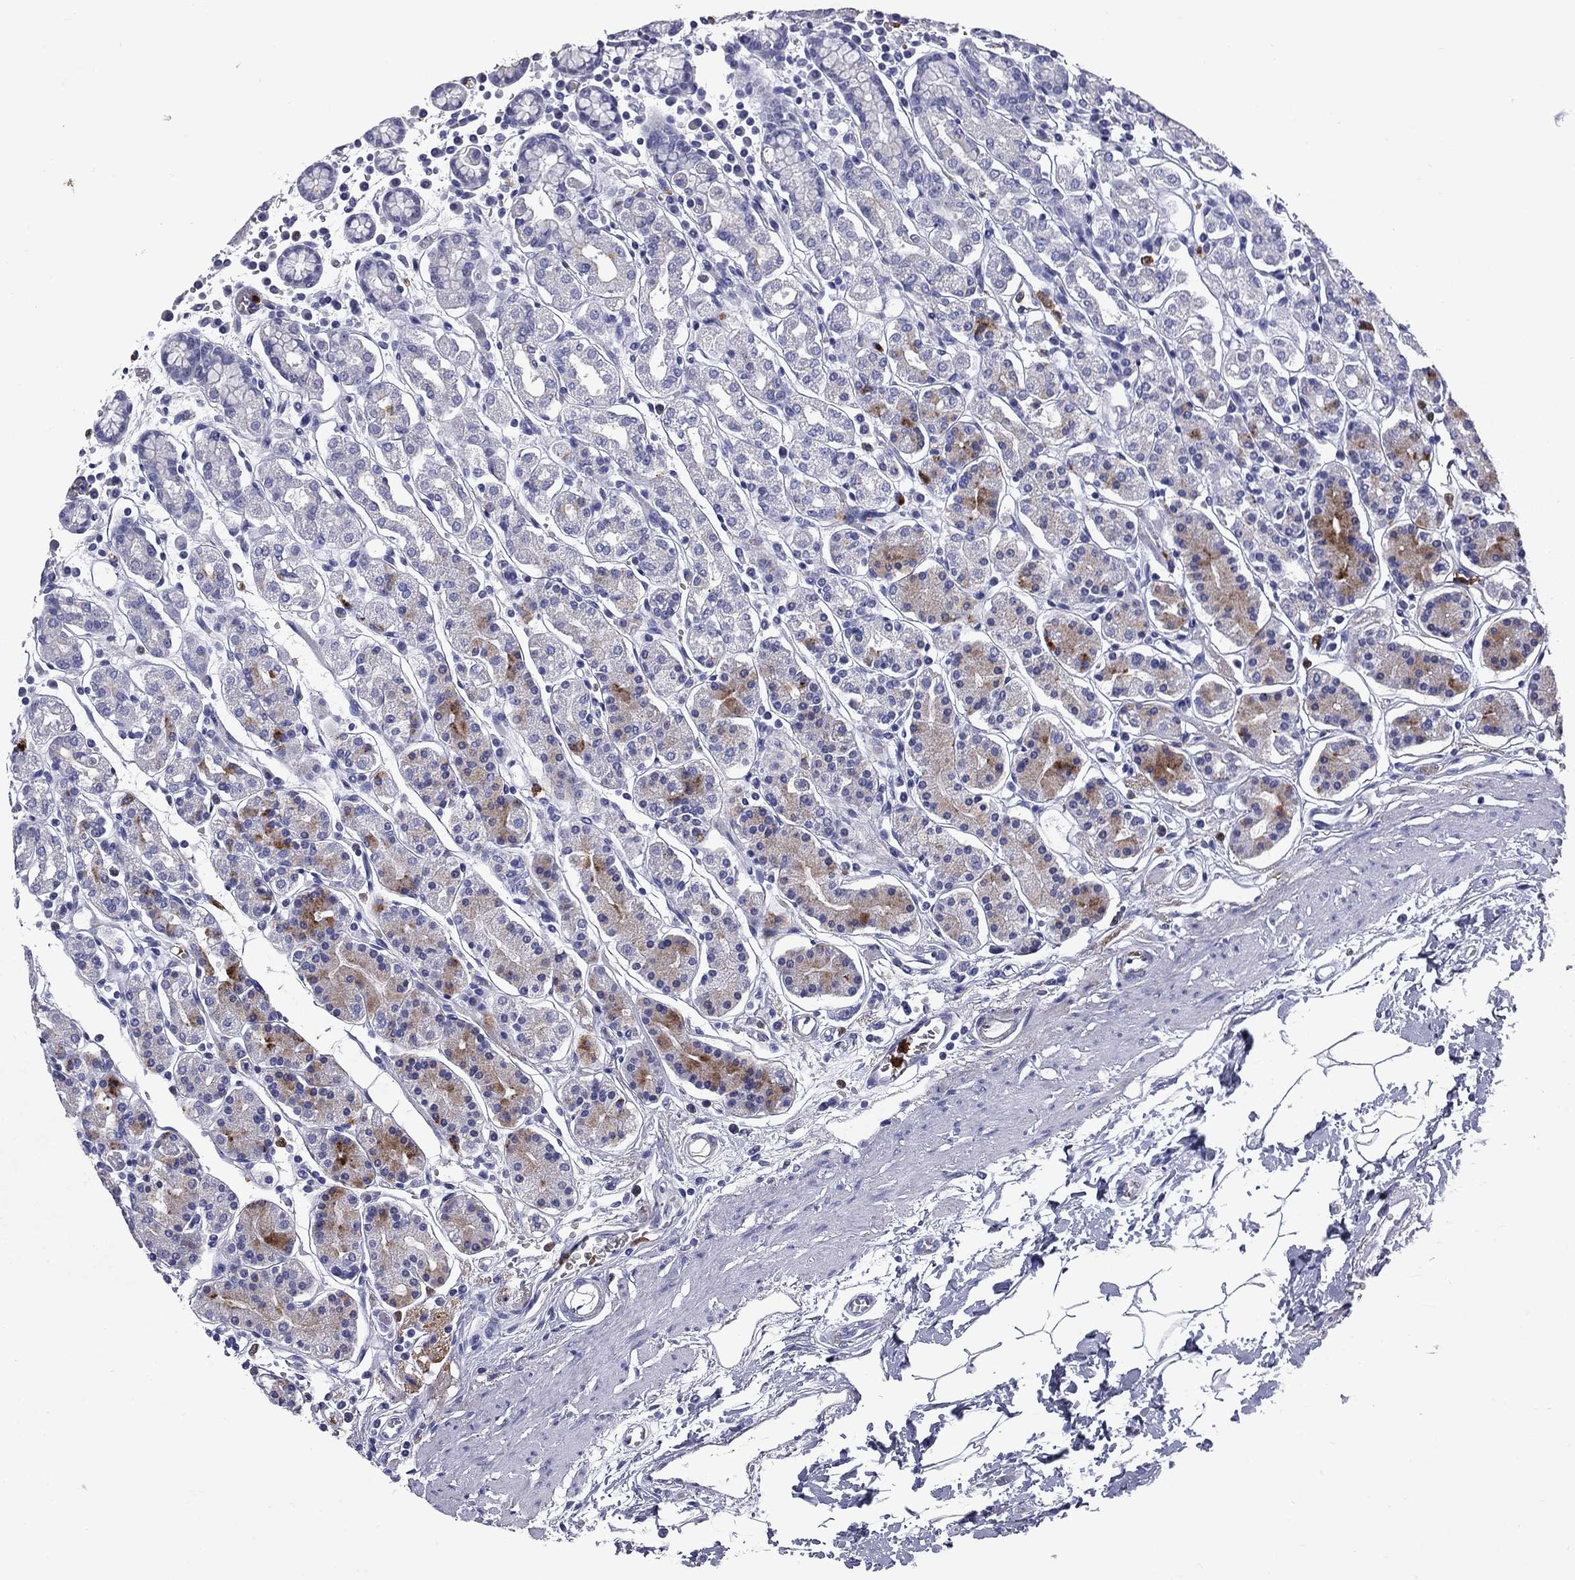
{"staining": {"intensity": "moderate", "quantity": "<25%", "location": "cytoplasmic/membranous"}, "tissue": "stomach", "cell_type": "Glandular cells", "image_type": "normal", "snomed": [{"axis": "morphology", "description": "Normal tissue, NOS"}, {"axis": "topography", "description": "Stomach, upper"}, {"axis": "topography", "description": "Stomach"}], "caption": "A brown stain labels moderate cytoplasmic/membranous positivity of a protein in glandular cells of normal stomach.", "gene": "TRIM29", "patient": {"sex": "male", "age": 62}}